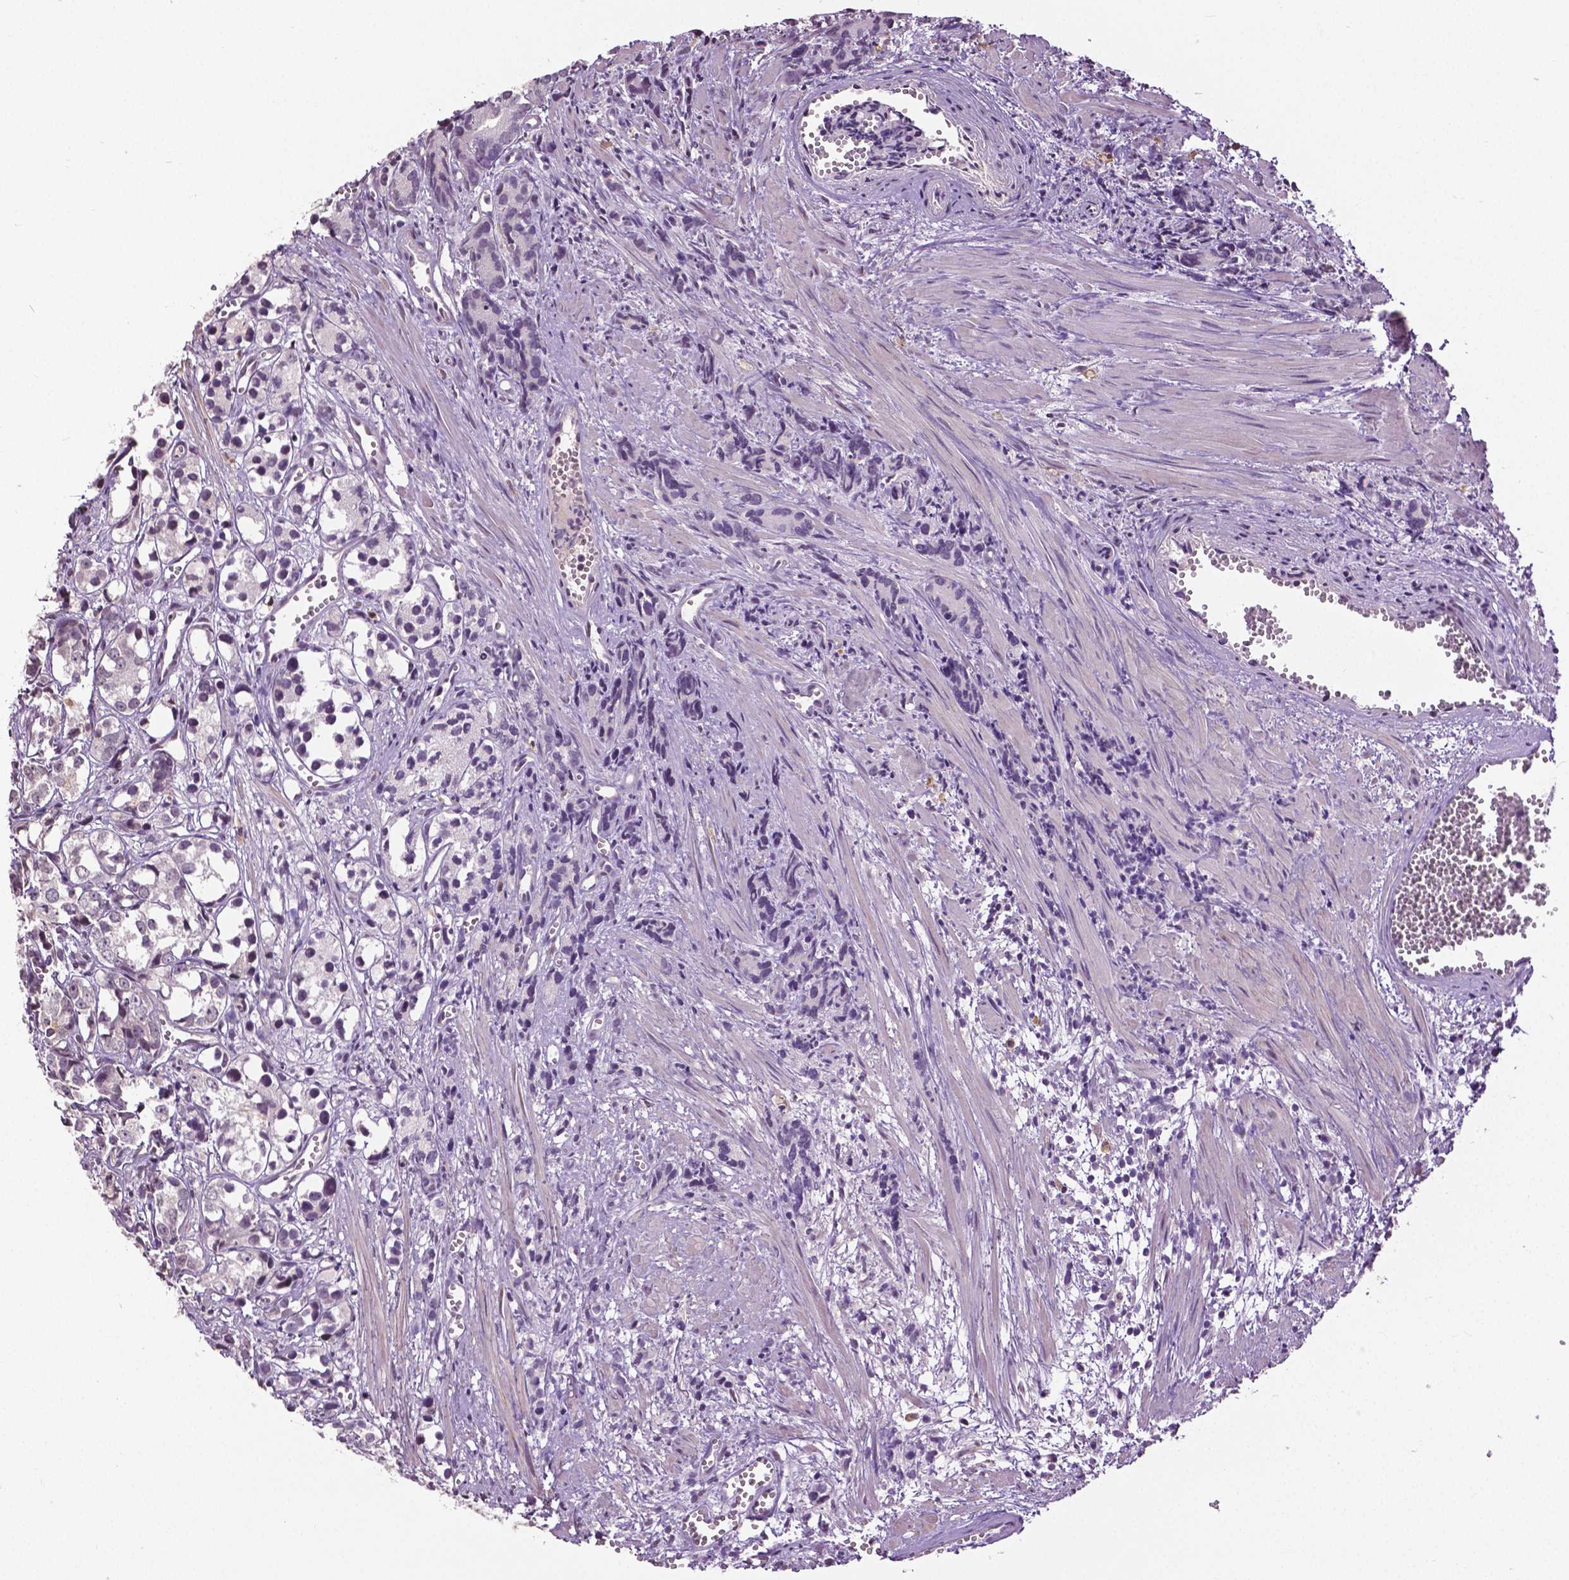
{"staining": {"intensity": "negative", "quantity": "none", "location": "none"}, "tissue": "prostate cancer", "cell_type": "Tumor cells", "image_type": "cancer", "snomed": [{"axis": "morphology", "description": "Adenocarcinoma, High grade"}, {"axis": "topography", "description": "Prostate"}], "caption": "Tumor cells are negative for brown protein staining in high-grade adenocarcinoma (prostate).", "gene": "DLX5", "patient": {"sex": "male", "age": 77}}